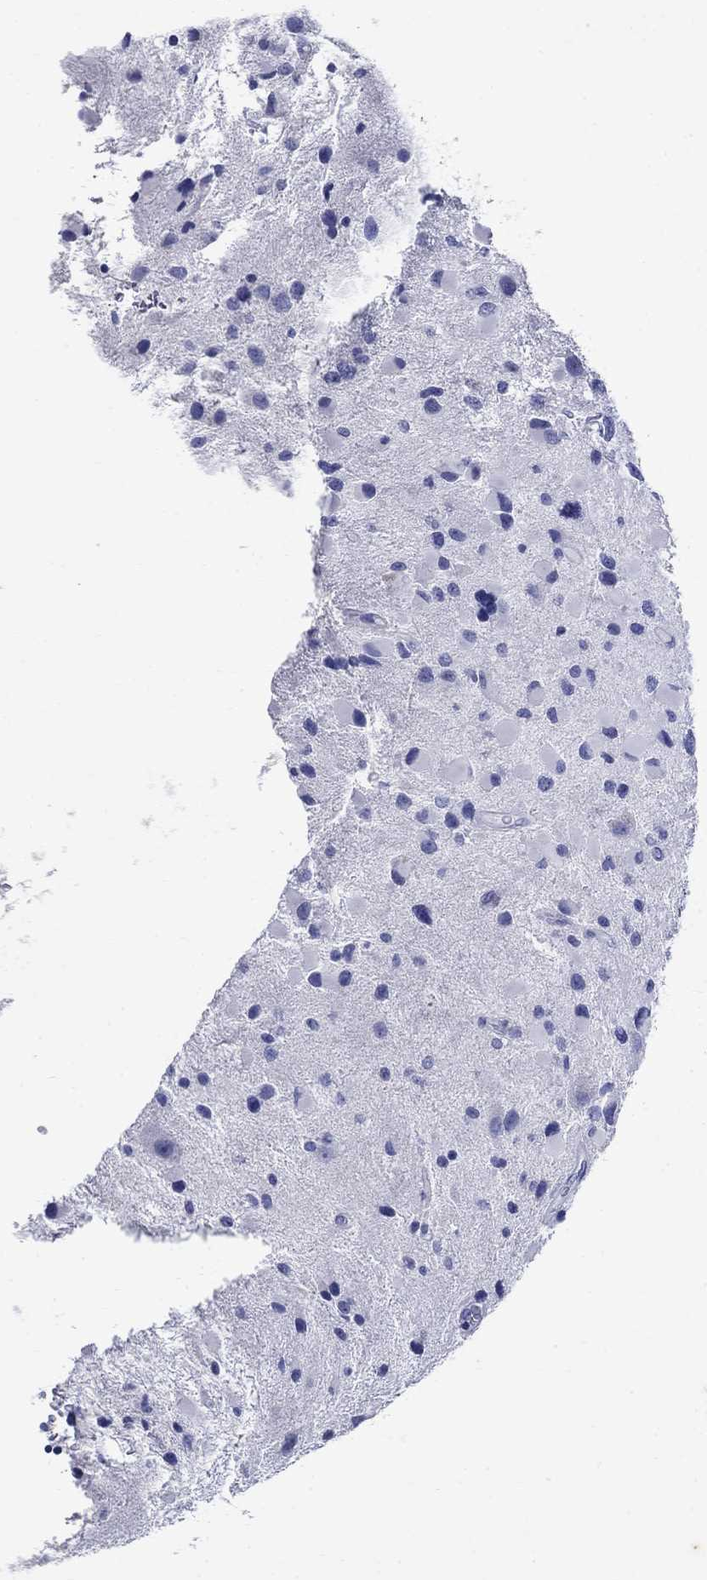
{"staining": {"intensity": "negative", "quantity": "none", "location": "none"}, "tissue": "glioma", "cell_type": "Tumor cells", "image_type": "cancer", "snomed": [{"axis": "morphology", "description": "Glioma, malignant, Low grade"}, {"axis": "topography", "description": "Brain"}], "caption": "Glioma stained for a protein using IHC displays no positivity tumor cells.", "gene": "CD1A", "patient": {"sex": "female", "age": 32}}